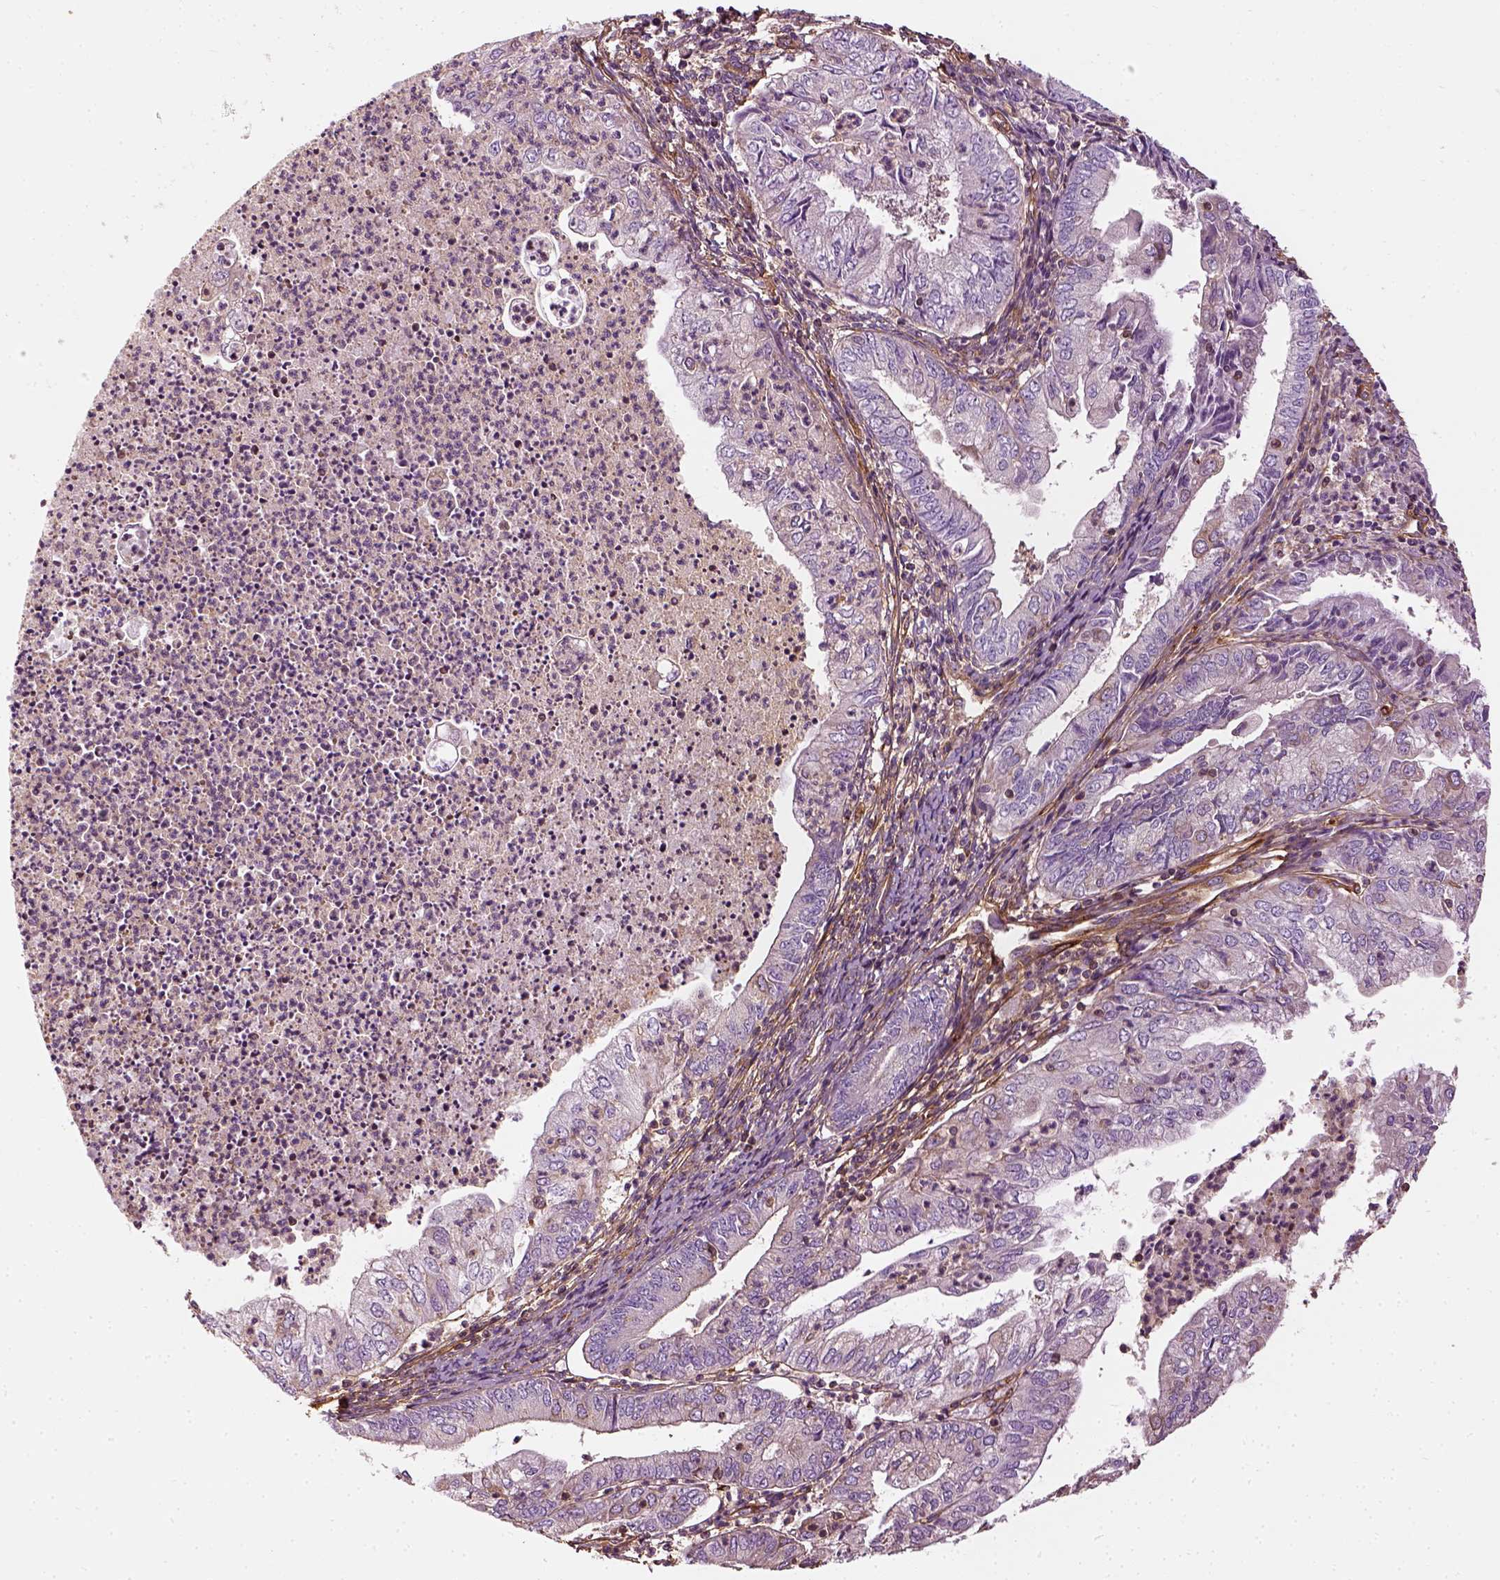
{"staining": {"intensity": "negative", "quantity": "none", "location": "none"}, "tissue": "endometrial cancer", "cell_type": "Tumor cells", "image_type": "cancer", "snomed": [{"axis": "morphology", "description": "Adenocarcinoma, NOS"}, {"axis": "topography", "description": "Endometrium"}], "caption": "Tumor cells show no significant protein expression in endometrial cancer (adenocarcinoma).", "gene": "COL6A2", "patient": {"sex": "female", "age": 55}}